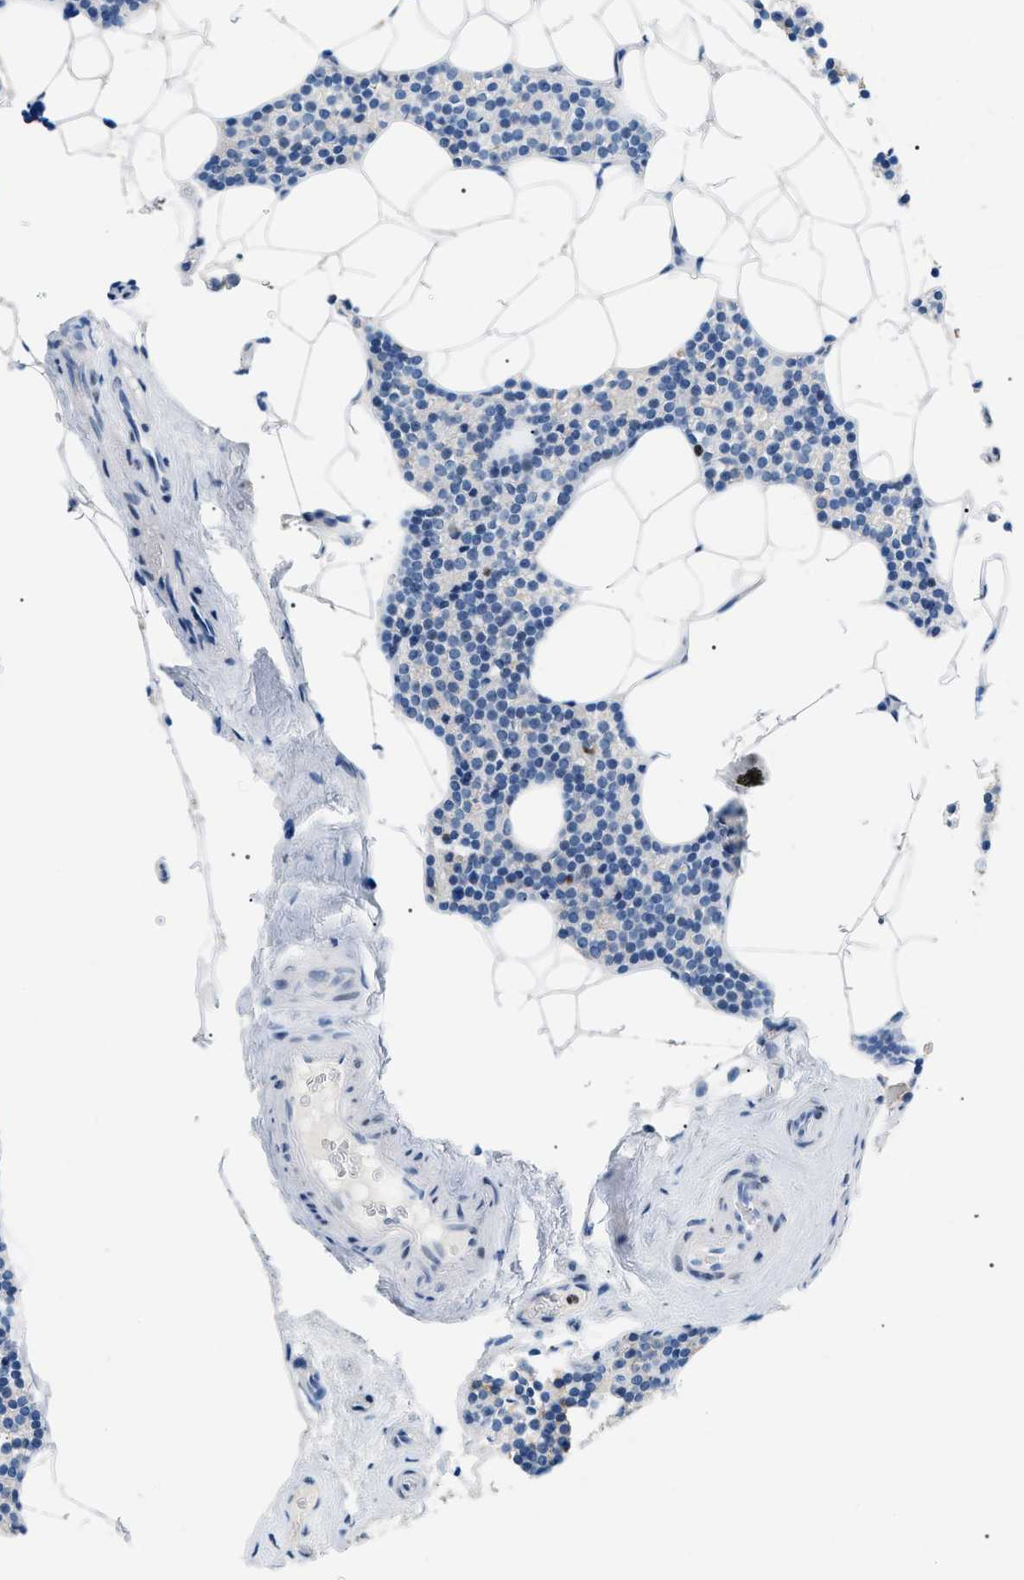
{"staining": {"intensity": "strong", "quantity": "<25%", "location": "nuclear"}, "tissue": "parathyroid gland", "cell_type": "Glandular cells", "image_type": "normal", "snomed": [{"axis": "morphology", "description": "Normal tissue, NOS"}, {"axis": "morphology", "description": "Adenoma, NOS"}, {"axis": "topography", "description": "Parathyroid gland"}], "caption": "Normal parathyroid gland exhibits strong nuclear expression in about <25% of glandular cells.", "gene": "MCM7", "patient": {"sex": "female", "age": 70}}